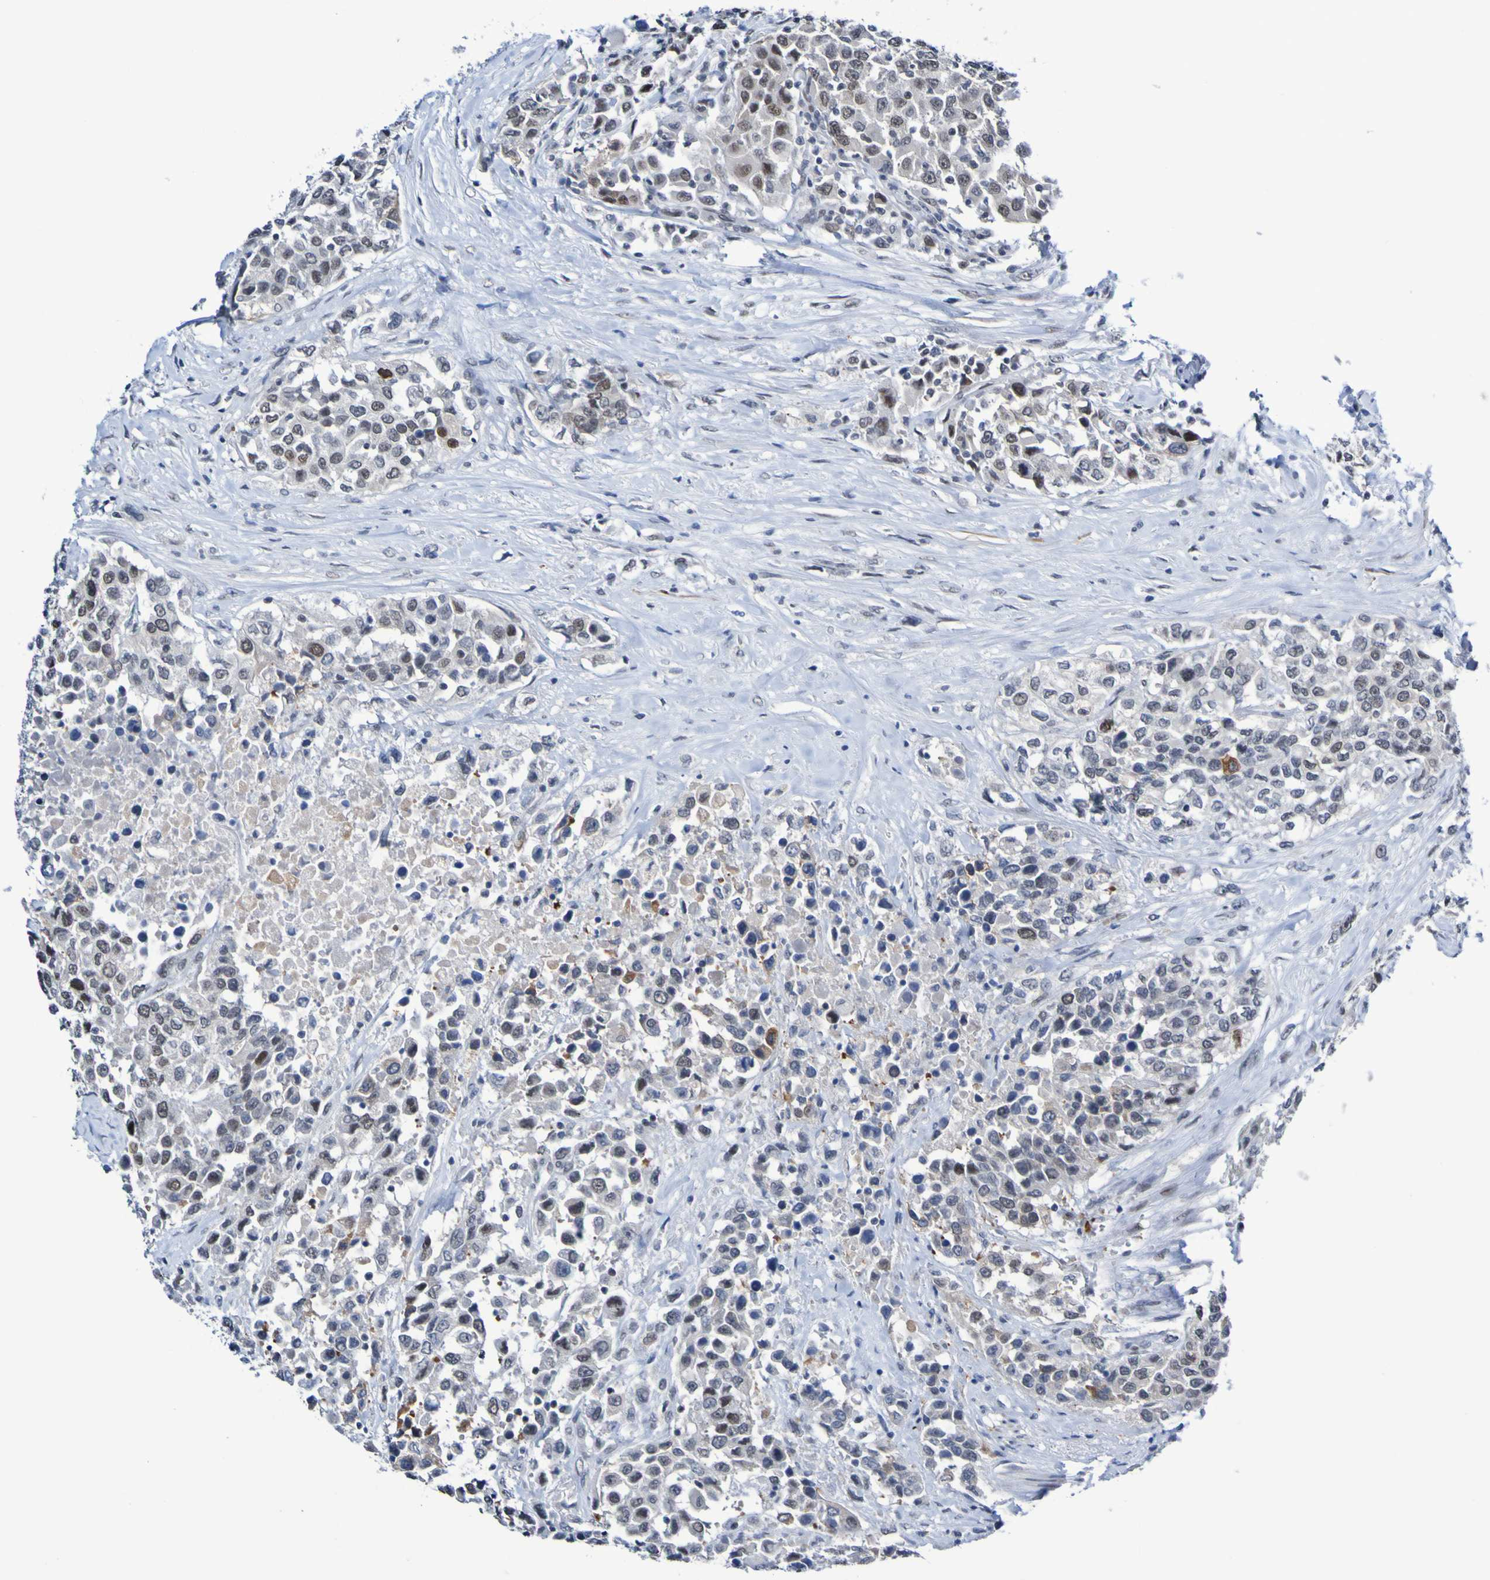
{"staining": {"intensity": "moderate", "quantity": "<25%", "location": "nuclear"}, "tissue": "urothelial cancer", "cell_type": "Tumor cells", "image_type": "cancer", "snomed": [{"axis": "morphology", "description": "Urothelial carcinoma, High grade"}, {"axis": "topography", "description": "Urinary bladder"}], "caption": "A photomicrograph of human urothelial cancer stained for a protein shows moderate nuclear brown staining in tumor cells.", "gene": "PCGF1", "patient": {"sex": "female", "age": 80}}